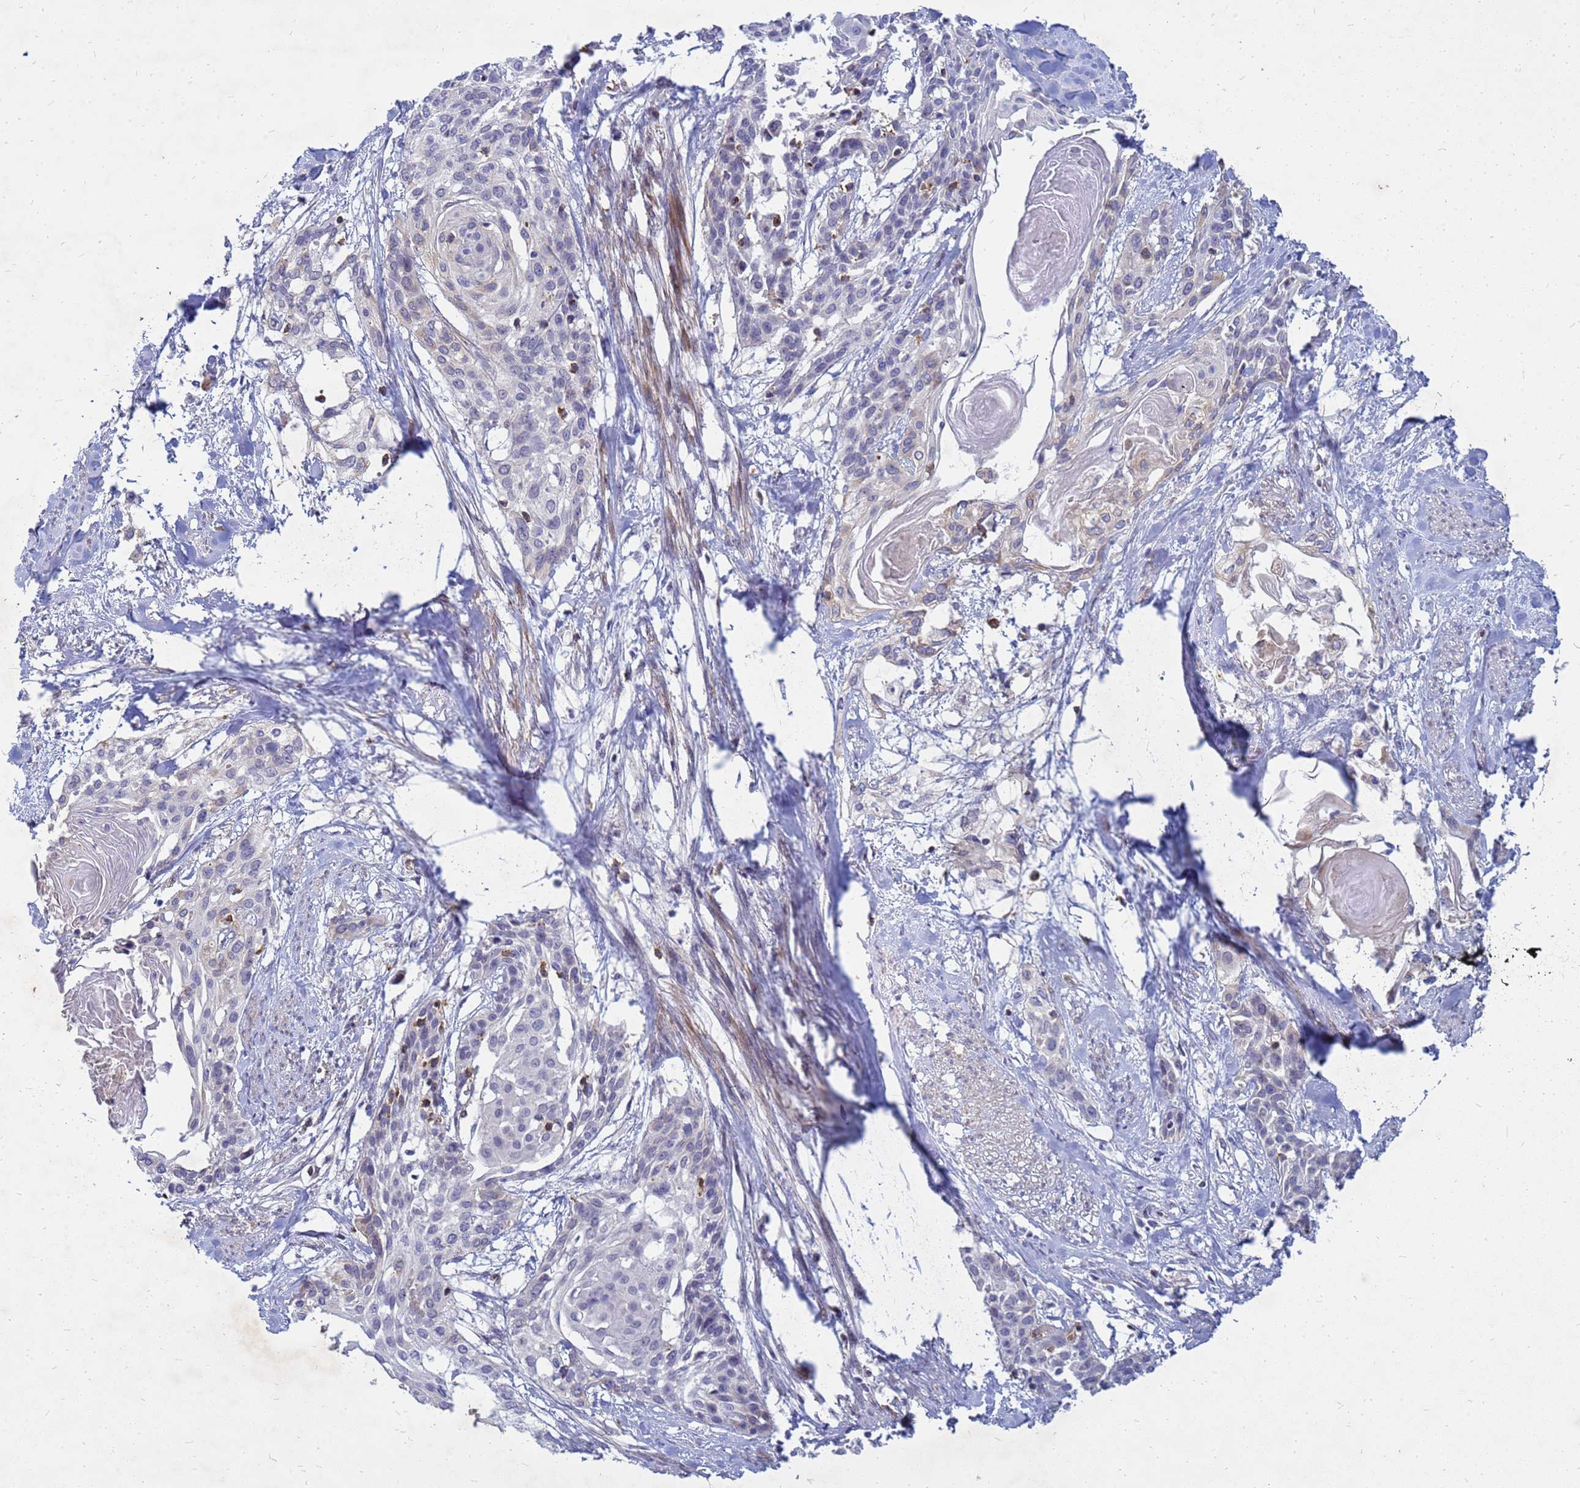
{"staining": {"intensity": "negative", "quantity": "none", "location": "none"}, "tissue": "cervical cancer", "cell_type": "Tumor cells", "image_type": "cancer", "snomed": [{"axis": "morphology", "description": "Squamous cell carcinoma, NOS"}, {"axis": "topography", "description": "Cervix"}], "caption": "Squamous cell carcinoma (cervical) stained for a protein using immunohistochemistry displays no positivity tumor cells.", "gene": "SRGAP3", "patient": {"sex": "female", "age": 57}}